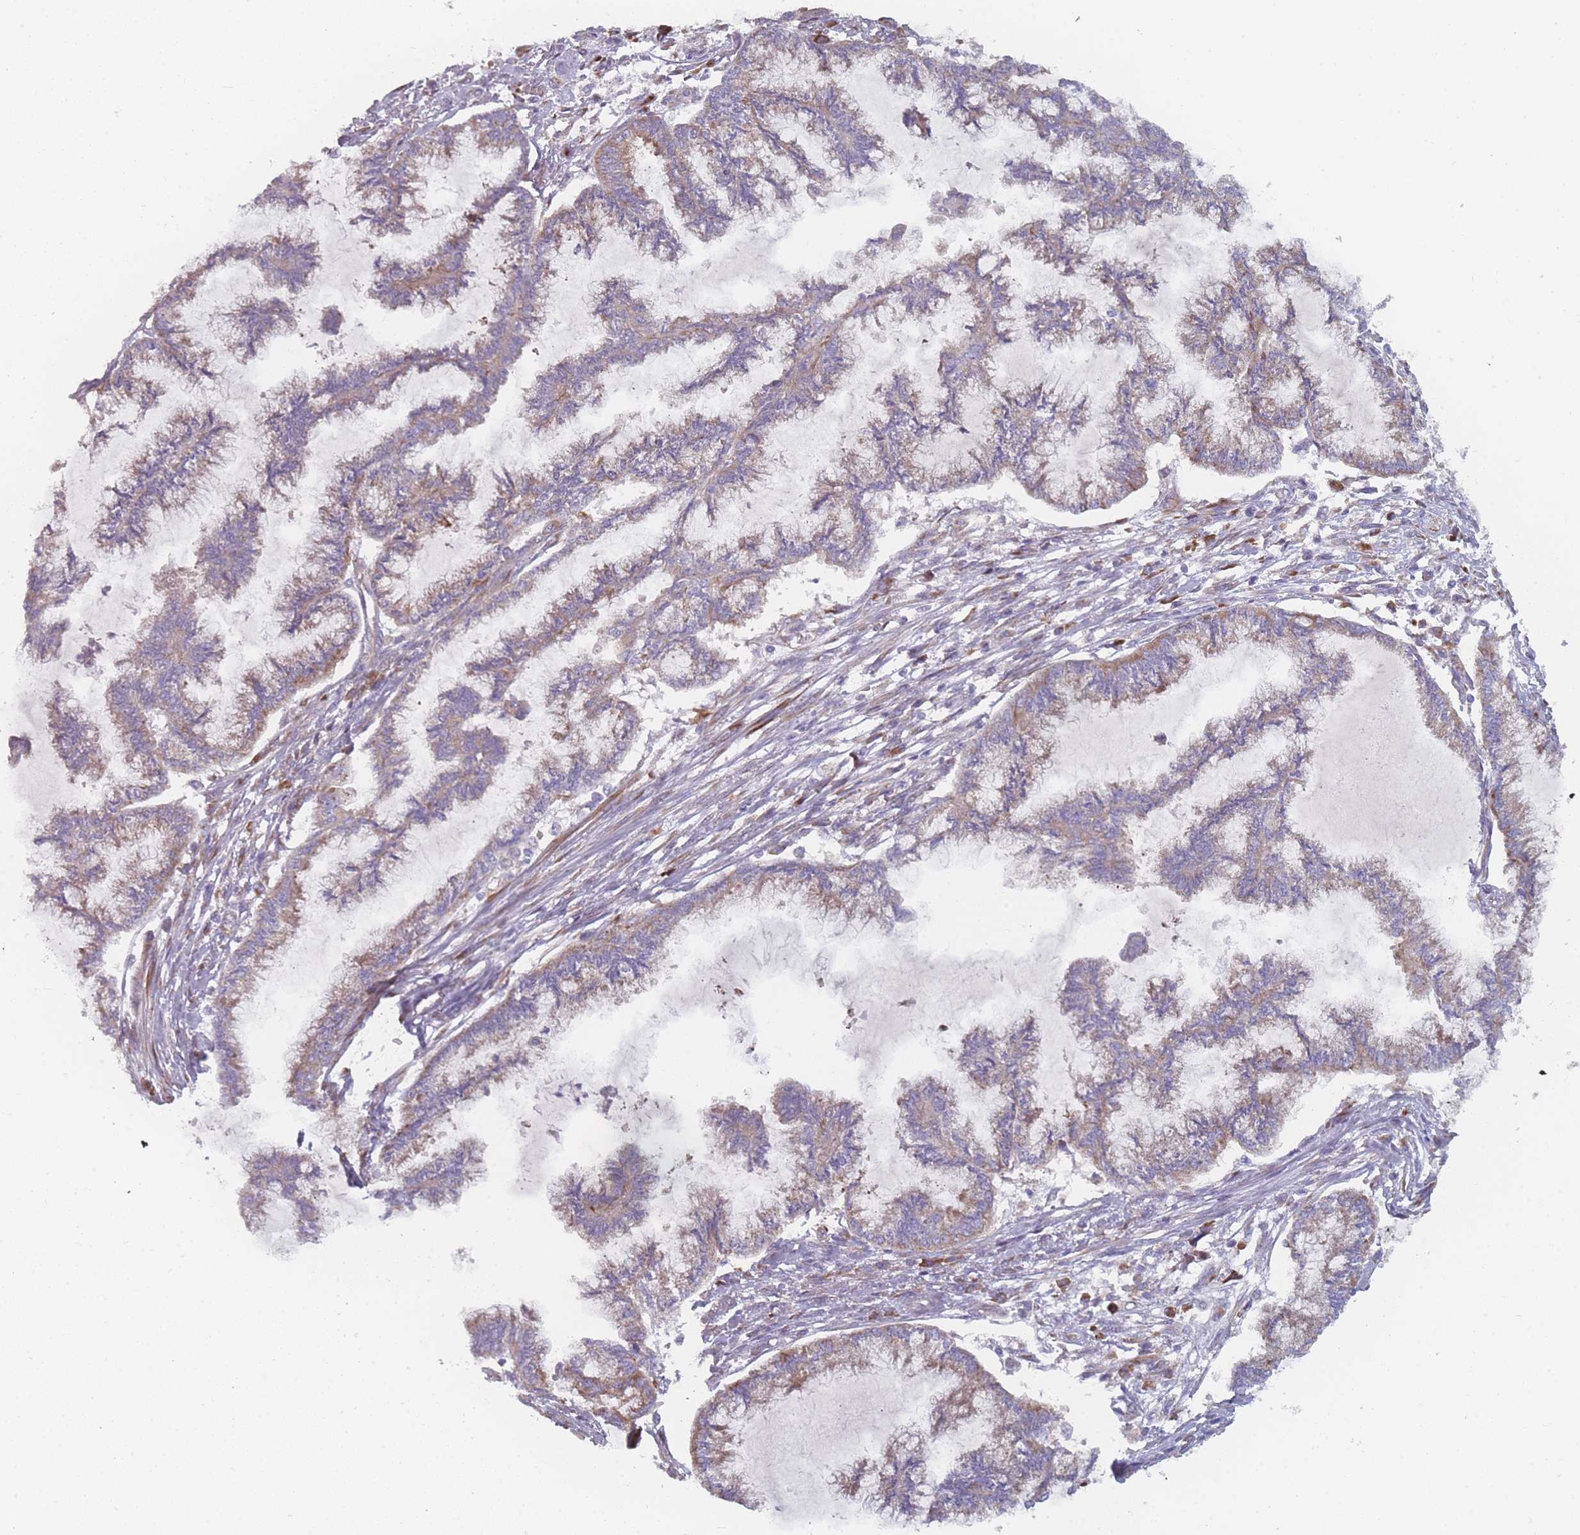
{"staining": {"intensity": "moderate", "quantity": "<25%", "location": "cytoplasmic/membranous"}, "tissue": "endometrial cancer", "cell_type": "Tumor cells", "image_type": "cancer", "snomed": [{"axis": "morphology", "description": "Adenocarcinoma, NOS"}, {"axis": "topography", "description": "Endometrium"}], "caption": "This histopathology image demonstrates immunohistochemistry (IHC) staining of human adenocarcinoma (endometrial), with low moderate cytoplasmic/membranous staining in about <25% of tumor cells.", "gene": "CACNG5", "patient": {"sex": "female", "age": 86}}